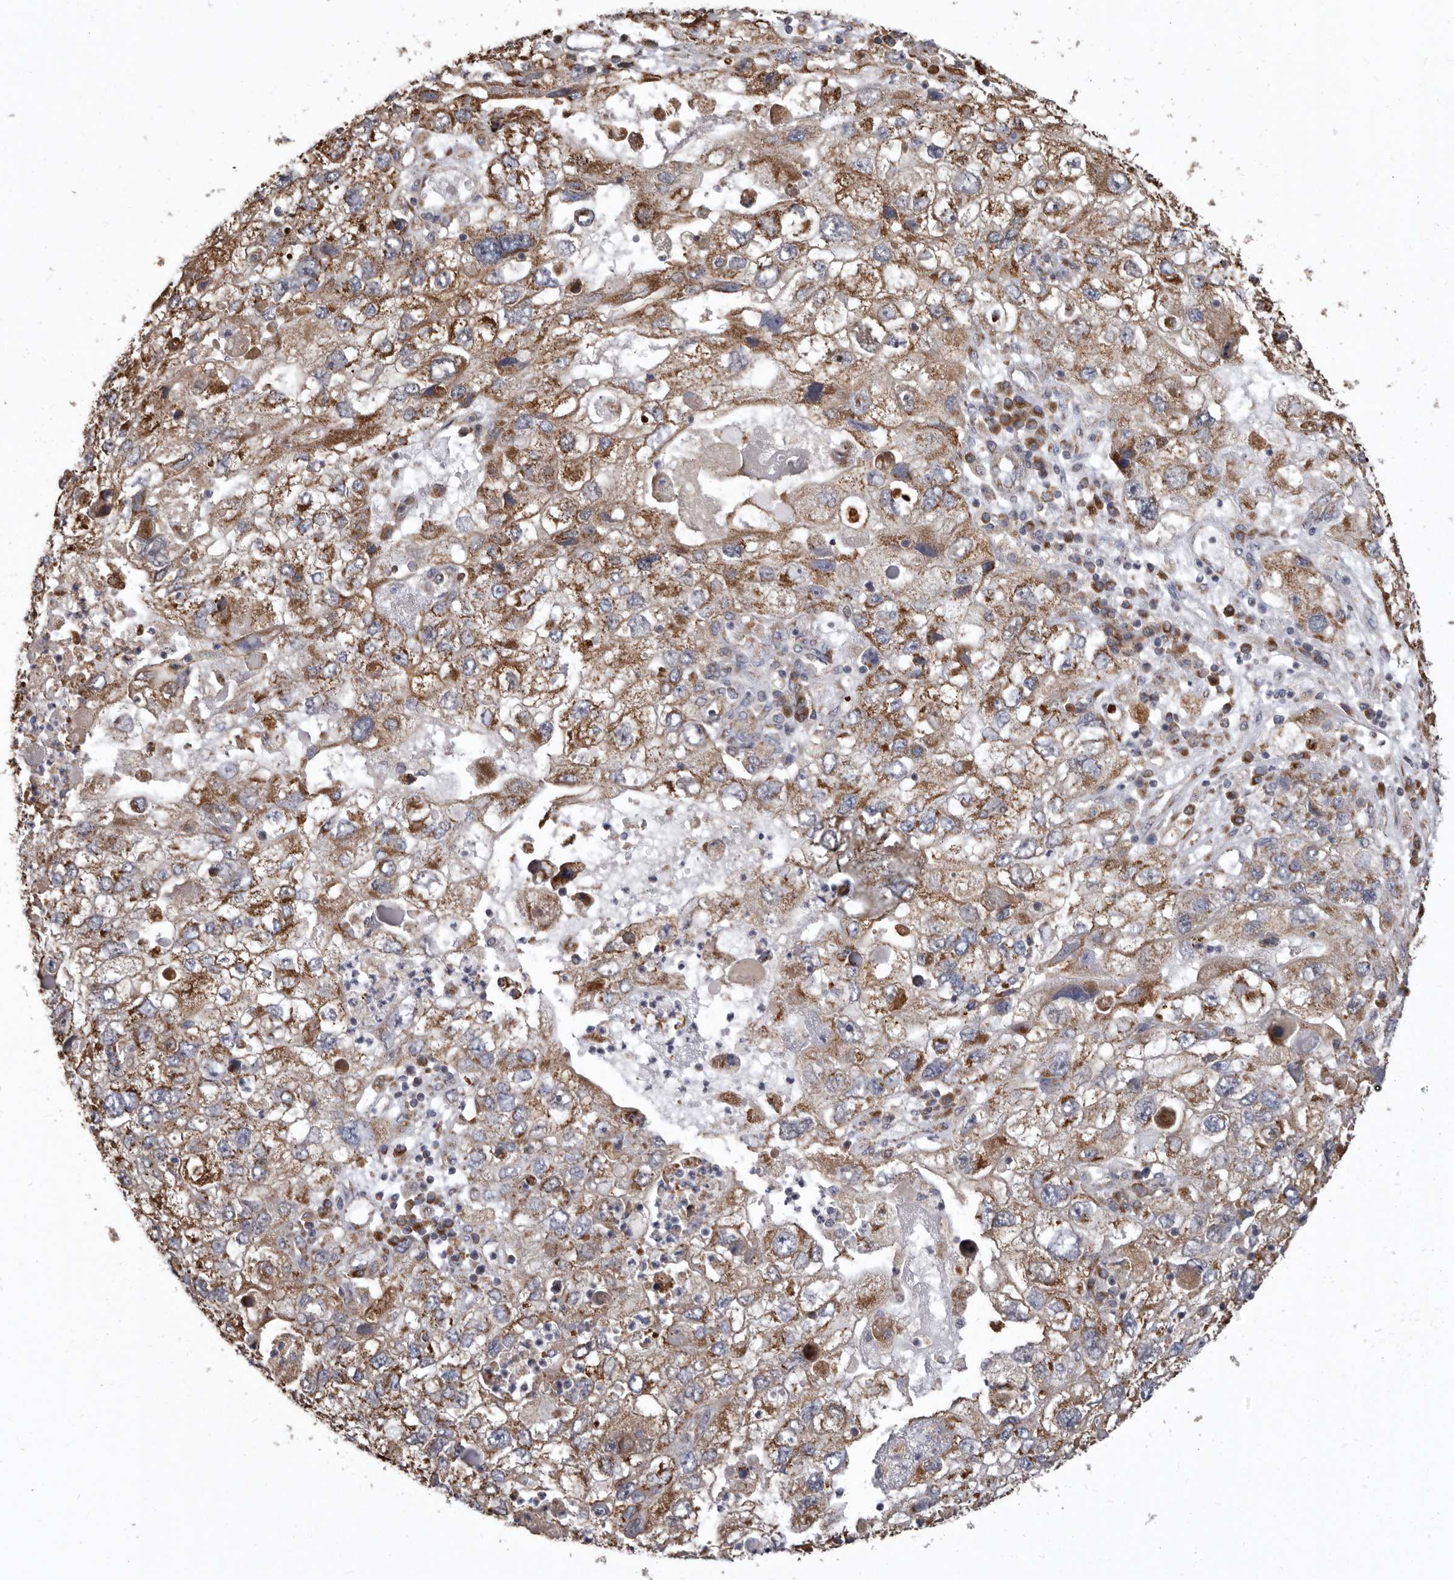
{"staining": {"intensity": "moderate", "quantity": ">75%", "location": "cytoplasmic/membranous"}, "tissue": "endometrial cancer", "cell_type": "Tumor cells", "image_type": "cancer", "snomed": [{"axis": "morphology", "description": "Adenocarcinoma, NOS"}, {"axis": "topography", "description": "Endometrium"}], "caption": "A micrograph showing moderate cytoplasmic/membranous positivity in approximately >75% of tumor cells in endometrial adenocarcinoma, as visualized by brown immunohistochemical staining.", "gene": "CDK5RAP3", "patient": {"sex": "female", "age": 49}}